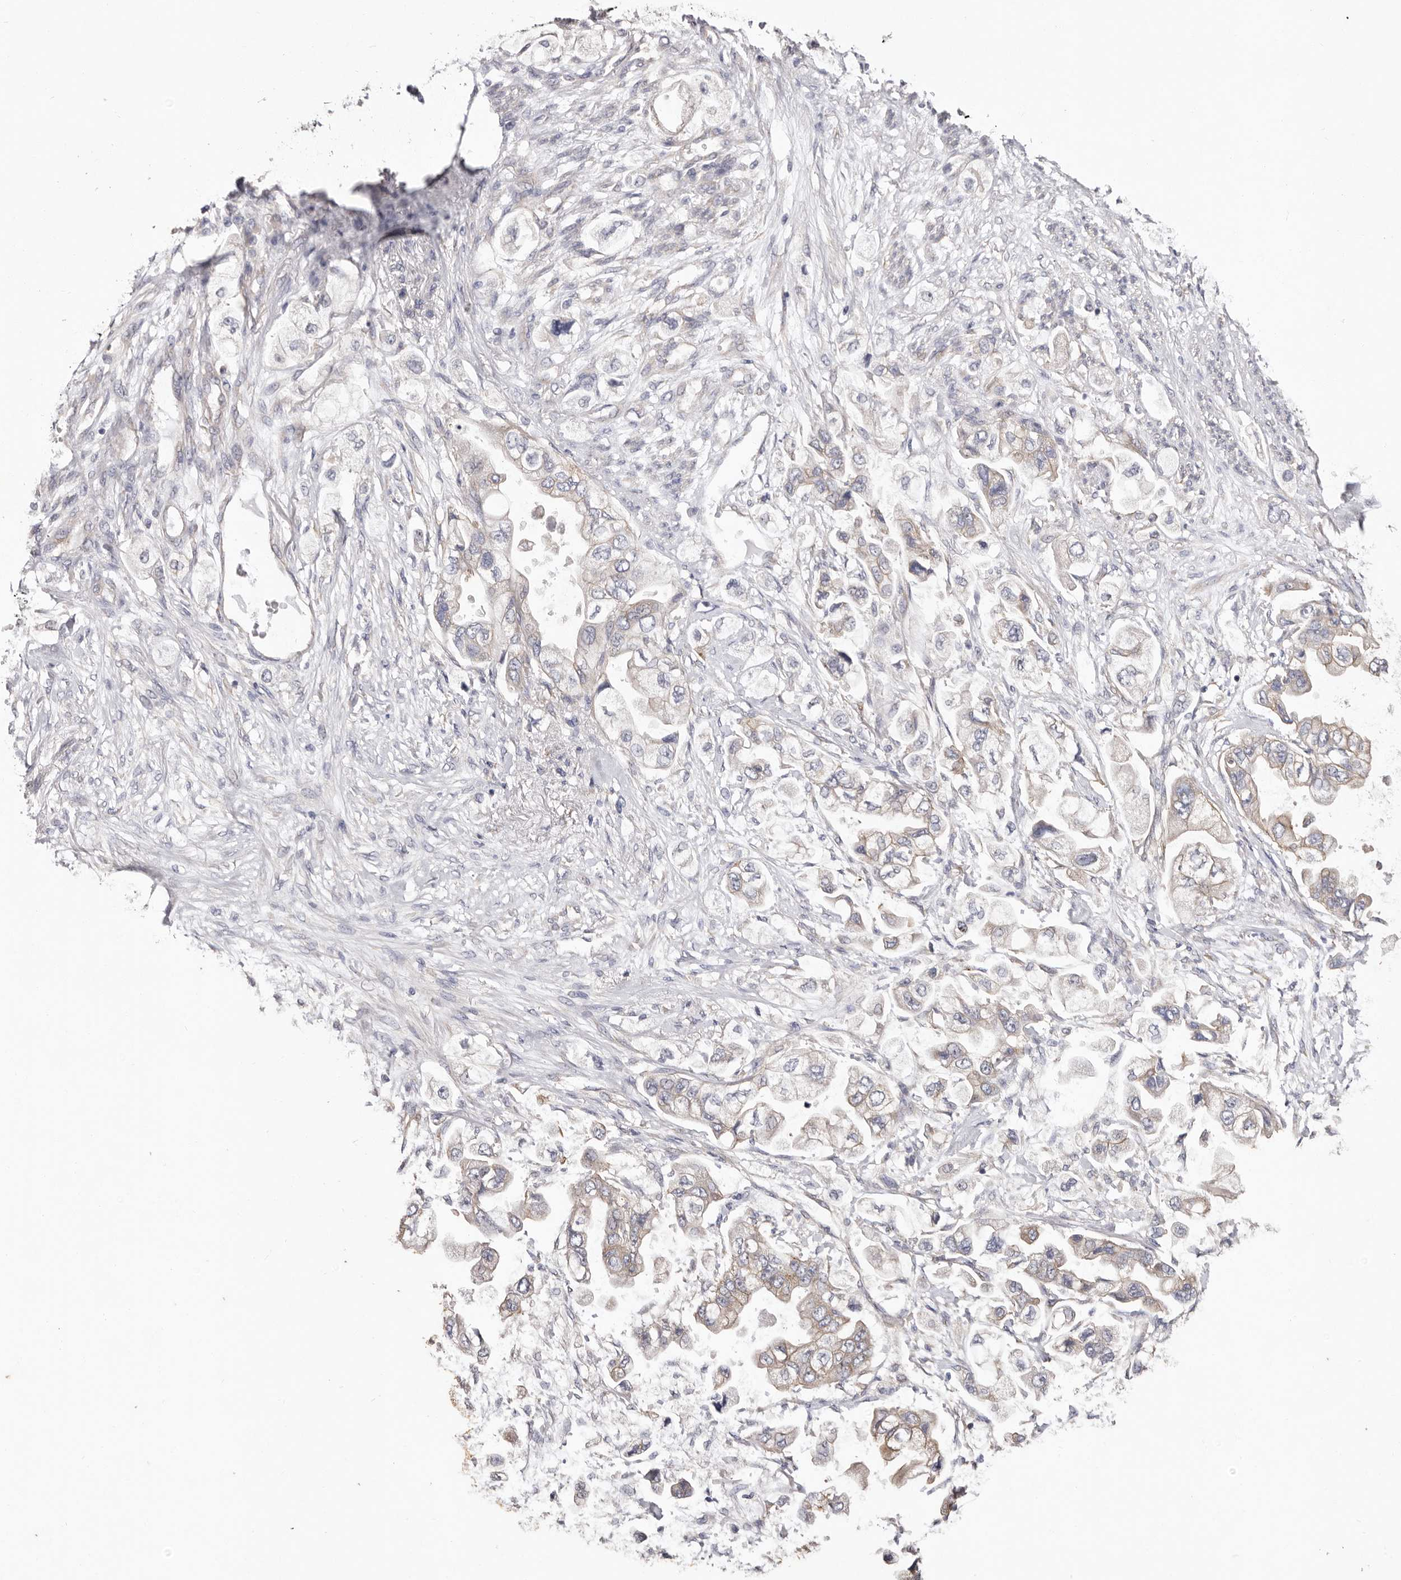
{"staining": {"intensity": "weak", "quantity": "<25%", "location": "cytoplasmic/membranous"}, "tissue": "stomach cancer", "cell_type": "Tumor cells", "image_type": "cancer", "snomed": [{"axis": "morphology", "description": "Adenocarcinoma, NOS"}, {"axis": "topography", "description": "Stomach"}], "caption": "DAB (3,3'-diaminobenzidine) immunohistochemical staining of human stomach cancer (adenocarcinoma) shows no significant expression in tumor cells.", "gene": "FAM167B", "patient": {"sex": "male", "age": 62}}